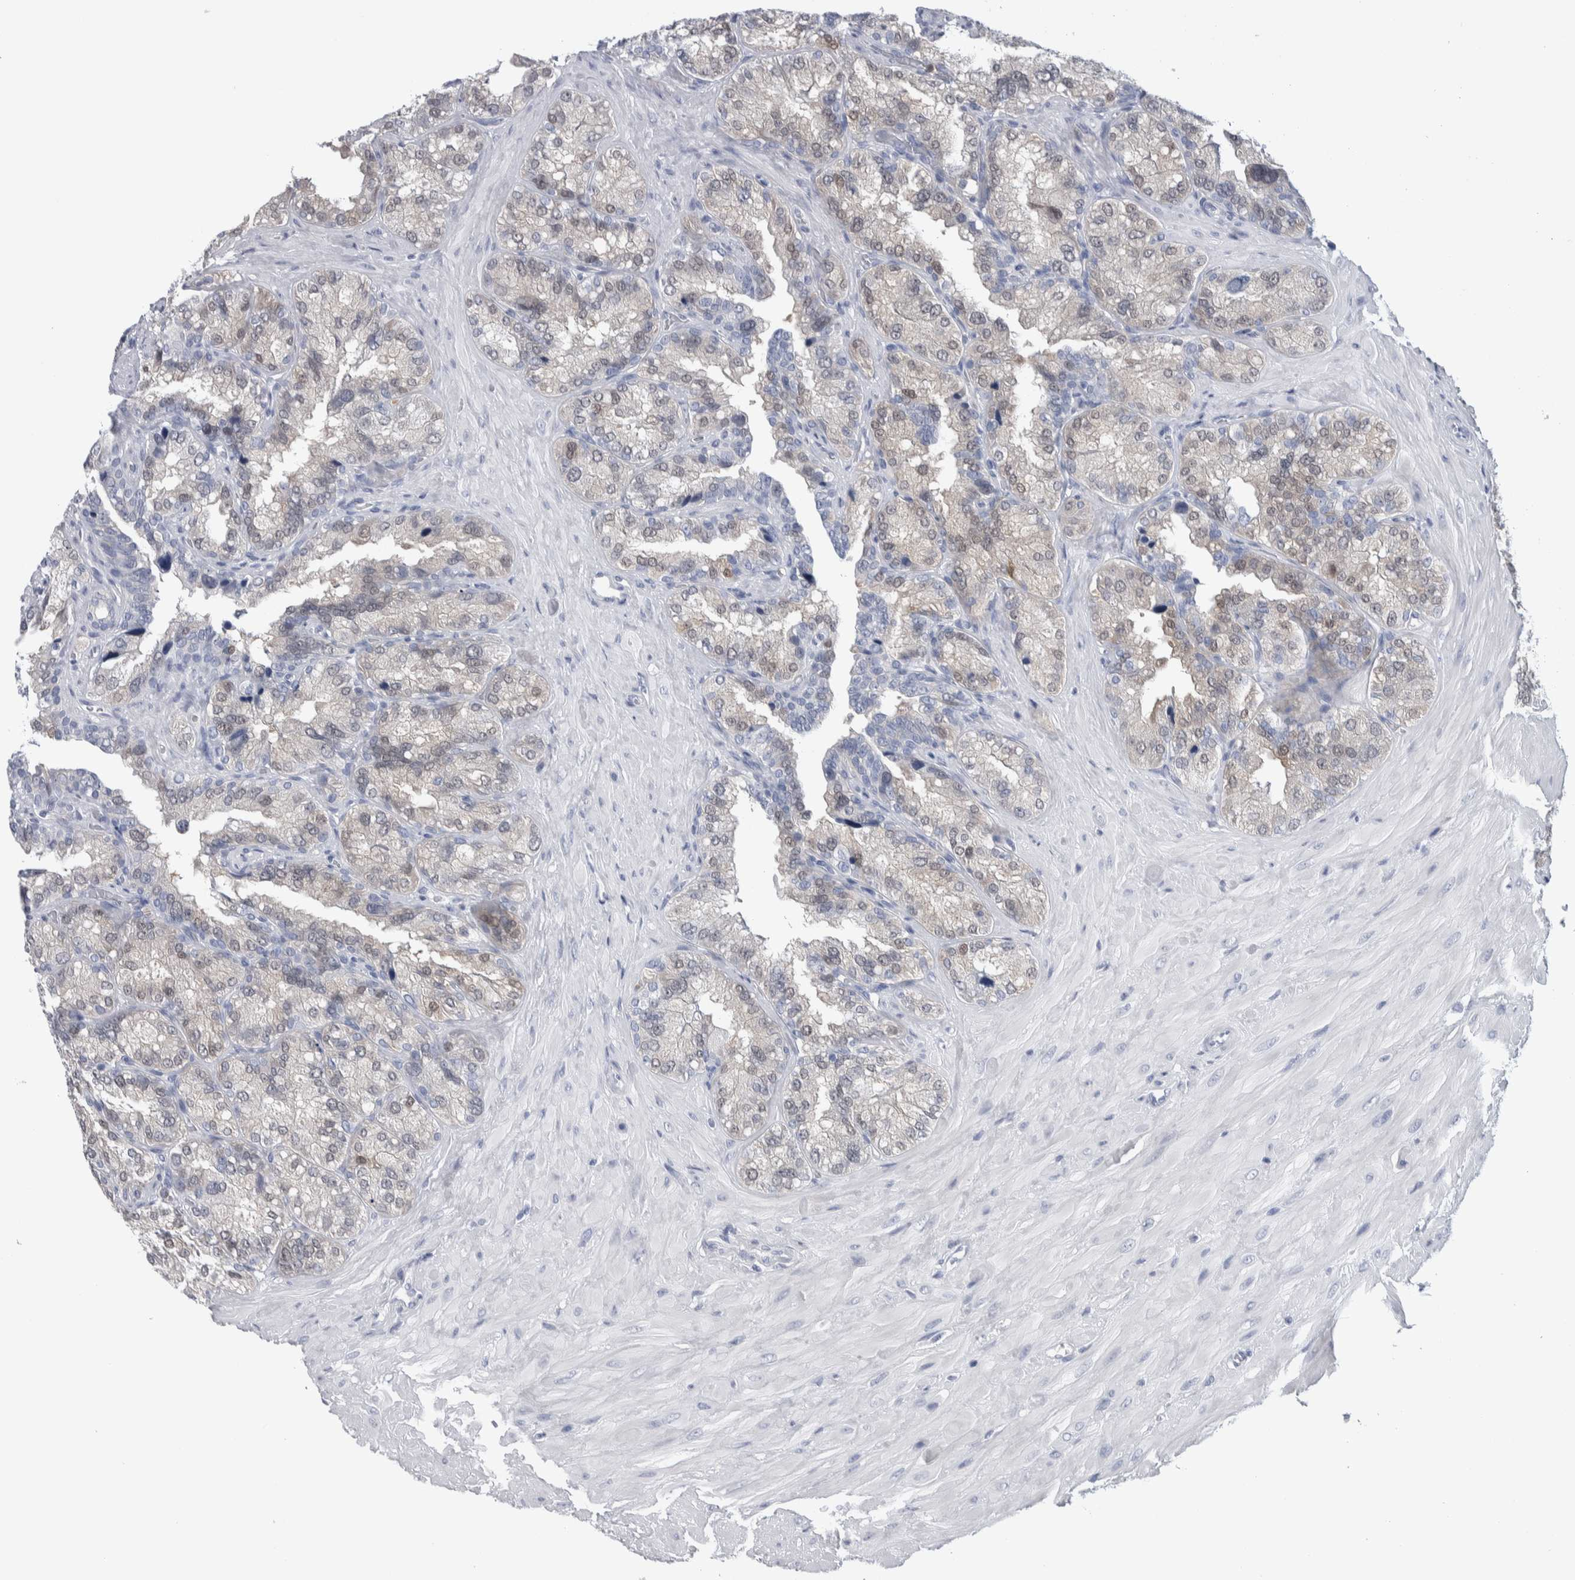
{"staining": {"intensity": "negative", "quantity": "none", "location": "none"}, "tissue": "seminal vesicle", "cell_type": "Glandular cells", "image_type": "normal", "snomed": [{"axis": "morphology", "description": "Normal tissue, NOS"}, {"axis": "topography", "description": "Prostate"}, {"axis": "topography", "description": "Seminal veicle"}], "caption": "The image exhibits no staining of glandular cells in unremarkable seminal vesicle. Brightfield microscopy of immunohistochemistry (IHC) stained with DAB (brown) and hematoxylin (blue), captured at high magnification.", "gene": "LURAP1L", "patient": {"sex": "male", "age": 51}}